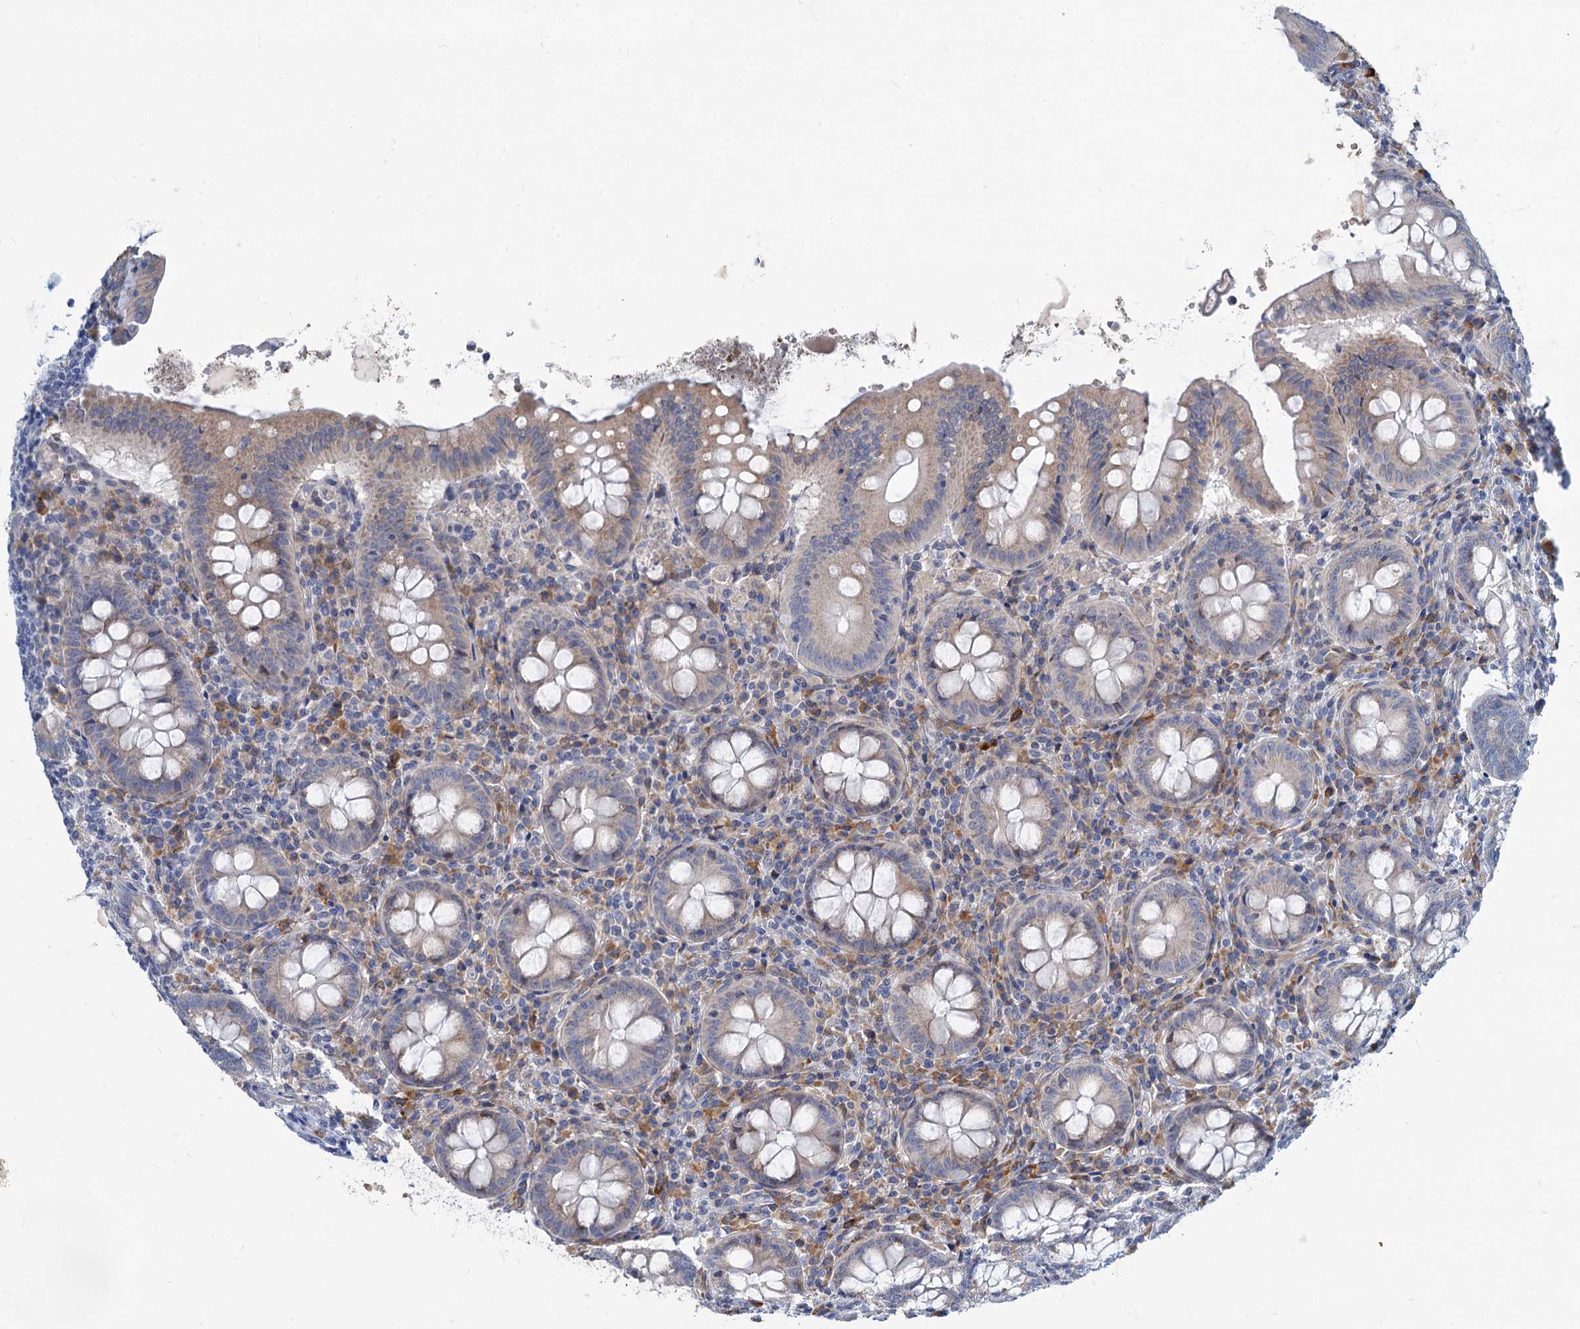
{"staining": {"intensity": "weak", "quantity": "25%-75%", "location": "cytoplasmic/membranous"}, "tissue": "appendix", "cell_type": "Glandular cells", "image_type": "normal", "snomed": [{"axis": "morphology", "description": "Normal tissue, NOS"}, {"axis": "topography", "description": "Appendix"}], "caption": "This photomicrograph displays IHC staining of normal appendix, with low weak cytoplasmic/membranous expression in about 25%-75% of glandular cells.", "gene": "PRSS35", "patient": {"sex": "female", "age": 54}}